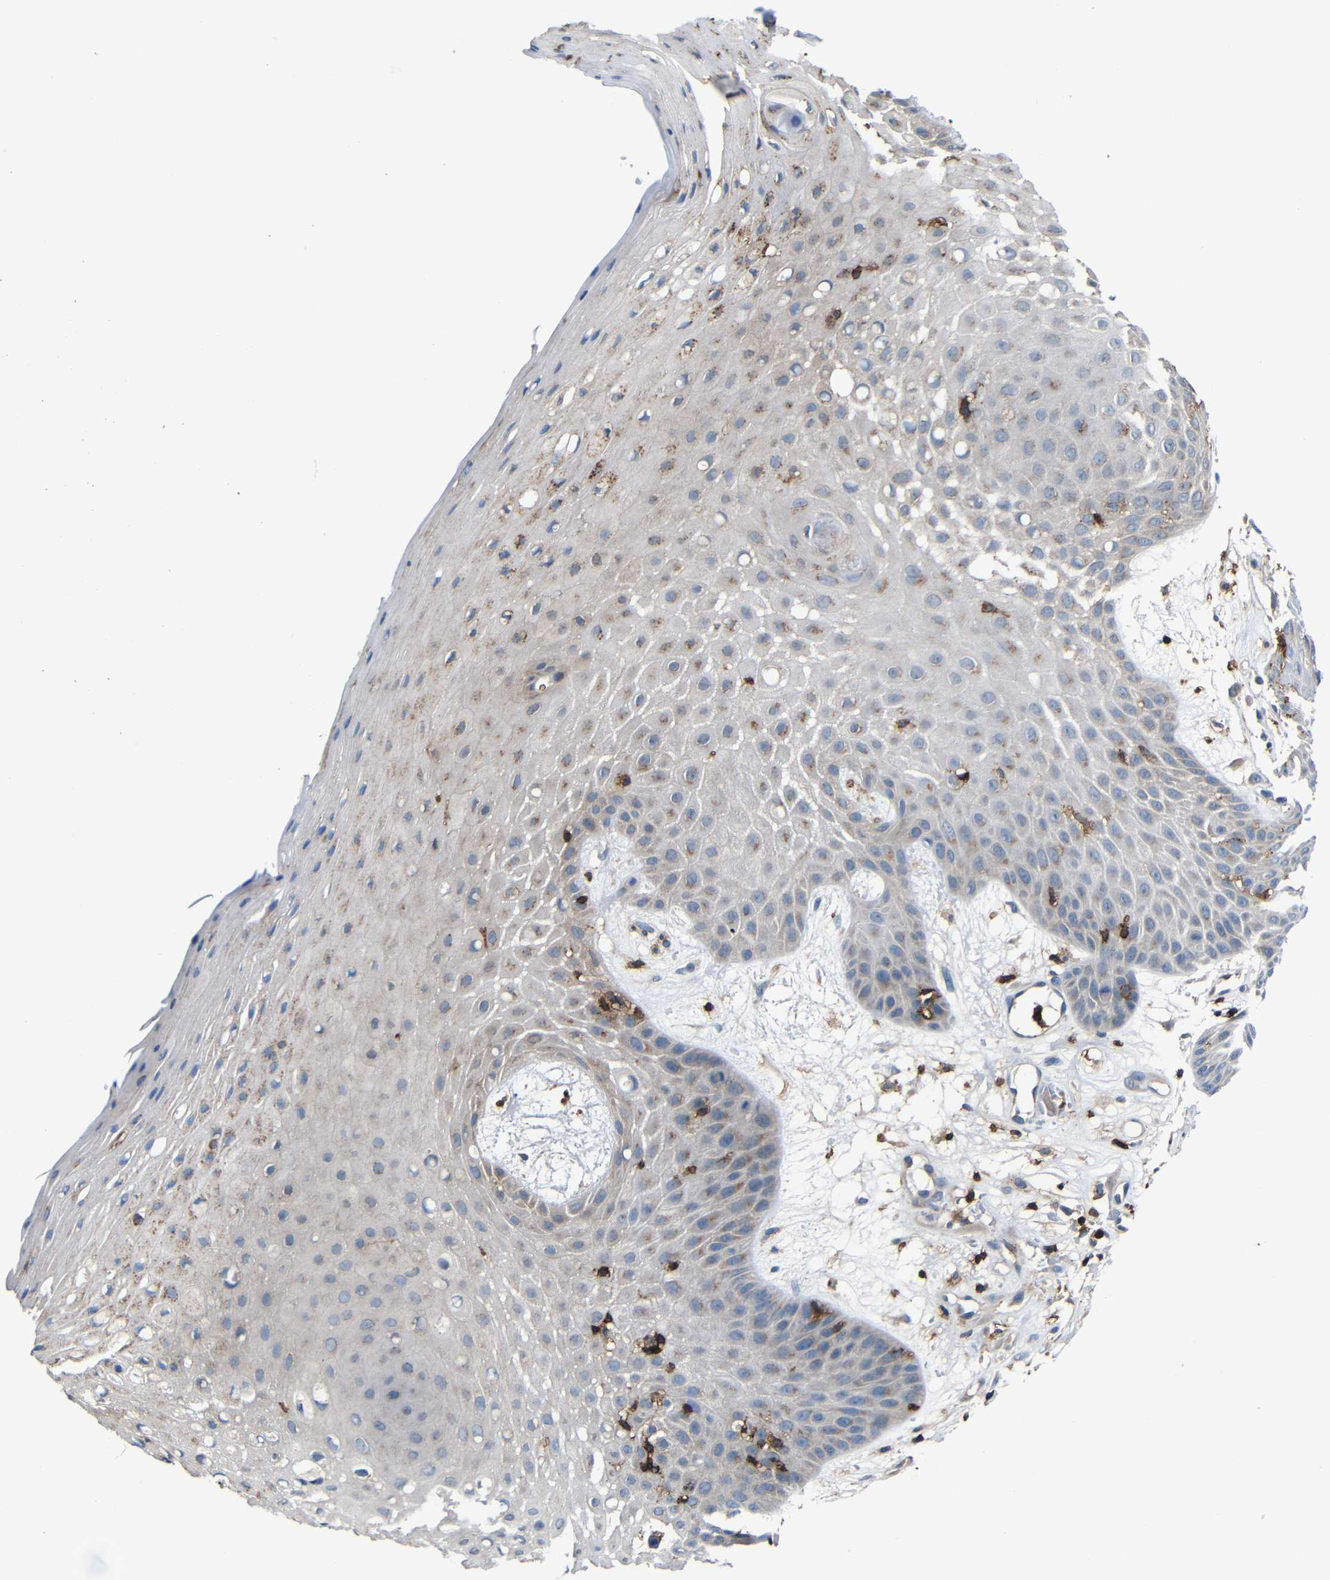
{"staining": {"intensity": "weak", "quantity": "25%-75%", "location": "cytoplasmic/membranous"}, "tissue": "skin cancer", "cell_type": "Tumor cells", "image_type": "cancer", "snomed": [{"axis": "morphology", "description": "Squamous cell carcinoma, NOS"}, {"axis": "topography", "description": "Skin"}], "caption": "This image displays skin cancer stained with immunohistochemistry (IHC) to label a protein in brown. The cytoplasmic/membranous of tumor cells show weak positivity for the protein. Nuclei are counter-stained blue.", "gene": "P2RY12", "patient": {"sex": "male", "age": 65}}